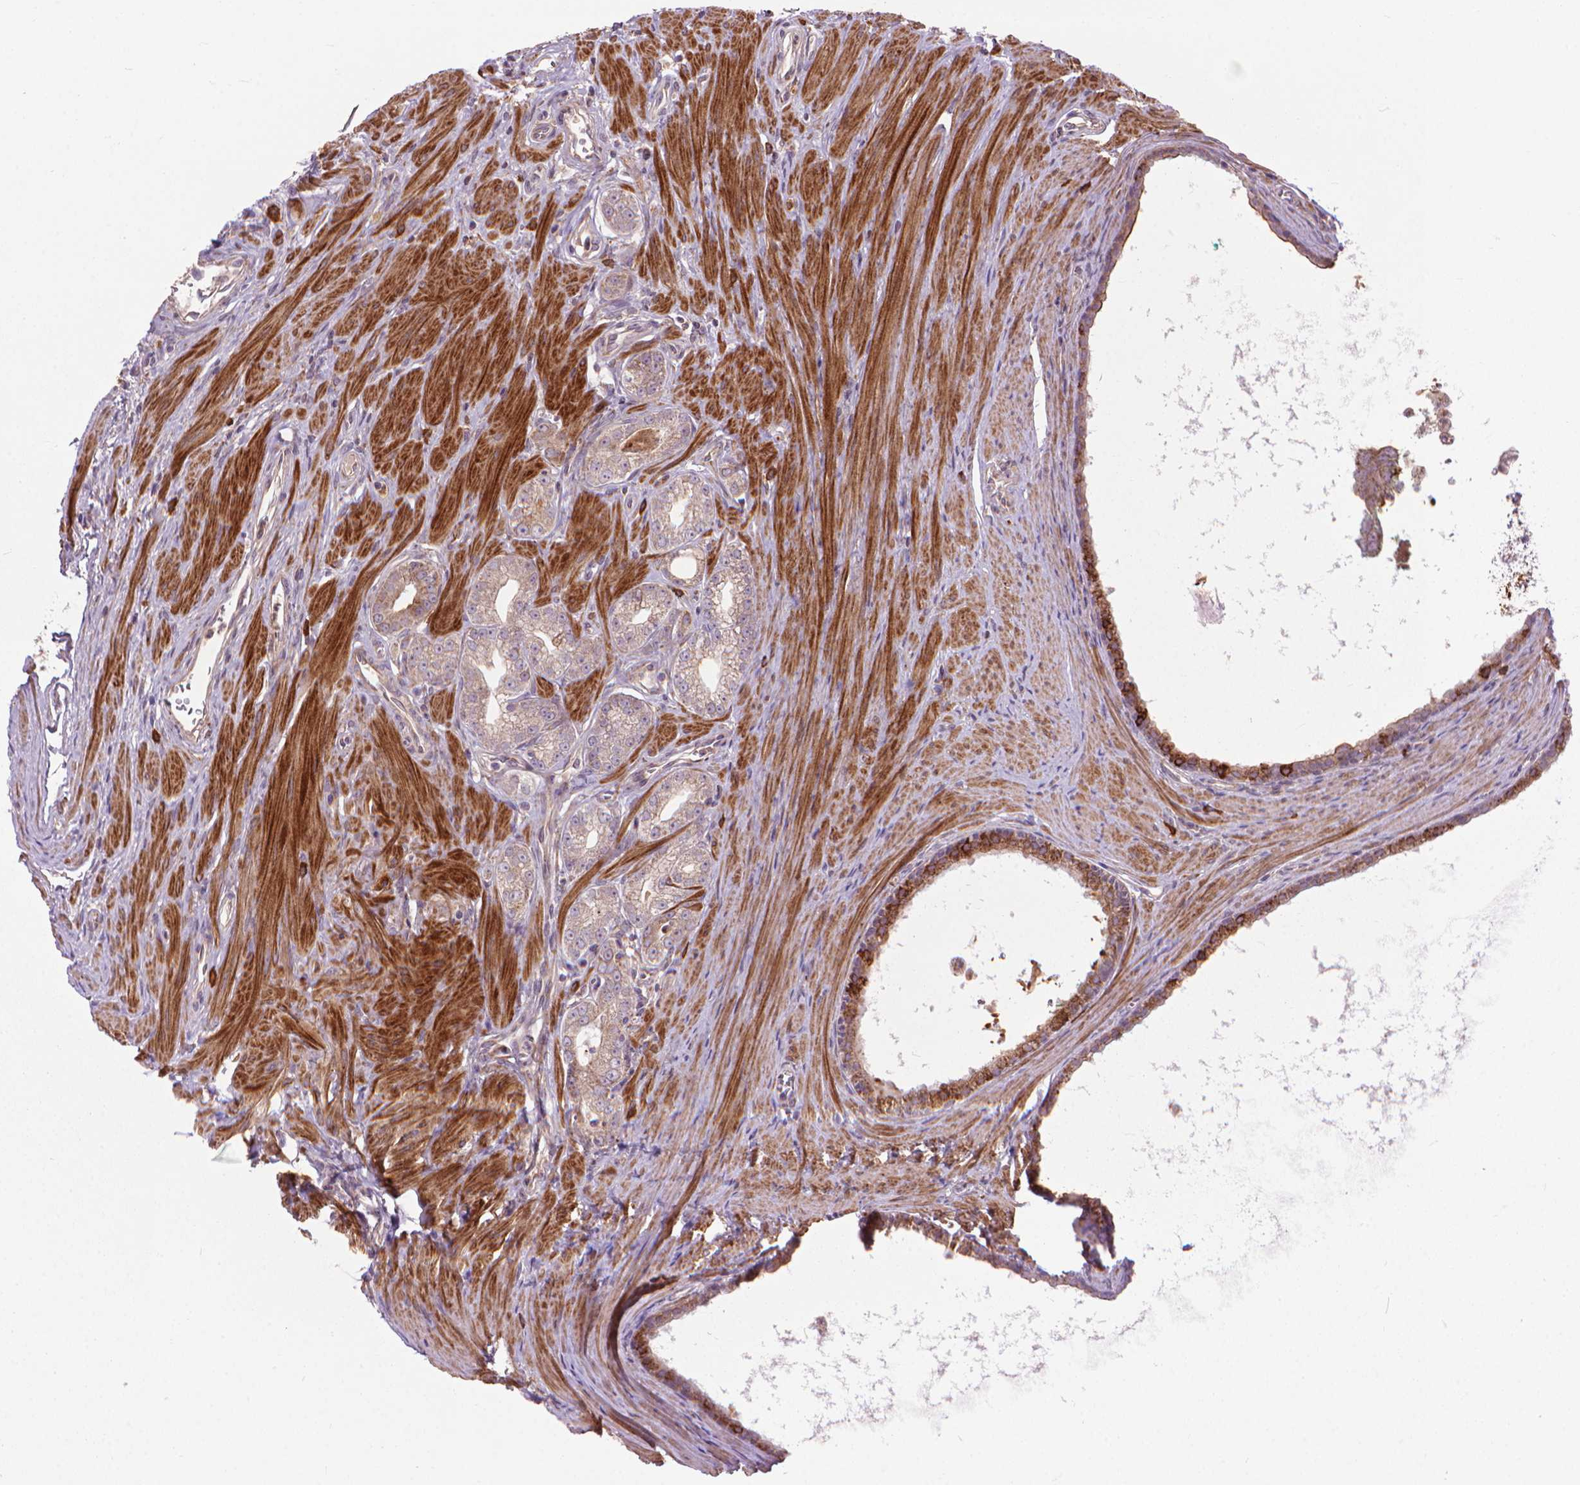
{"staining": {"intensity": "weak", "quantity": ">75%", "location": "cytoplasmic/membranous"}, "tissue": "prostate cancer", "cell_type": "Tumor cells", "image_type": "cancer", "snomed": [{"axis": "morphology", "description": "Adenocarcinoma, NOS"}, {"axis": "topography", "description": "Prostate"}], "caption": "High-magnification brightfield microscopy of prostate cancer stained with DAB (3,3'-diaminobenzidine) (brown) and counterstained with hematoxylin (blue). tumor cells exhibit weak cytoplasmic/membranous staining is seen in approximately>75% of cells.", "gene": "MYH14", "patient": {"sex": "male", "age": 71}}